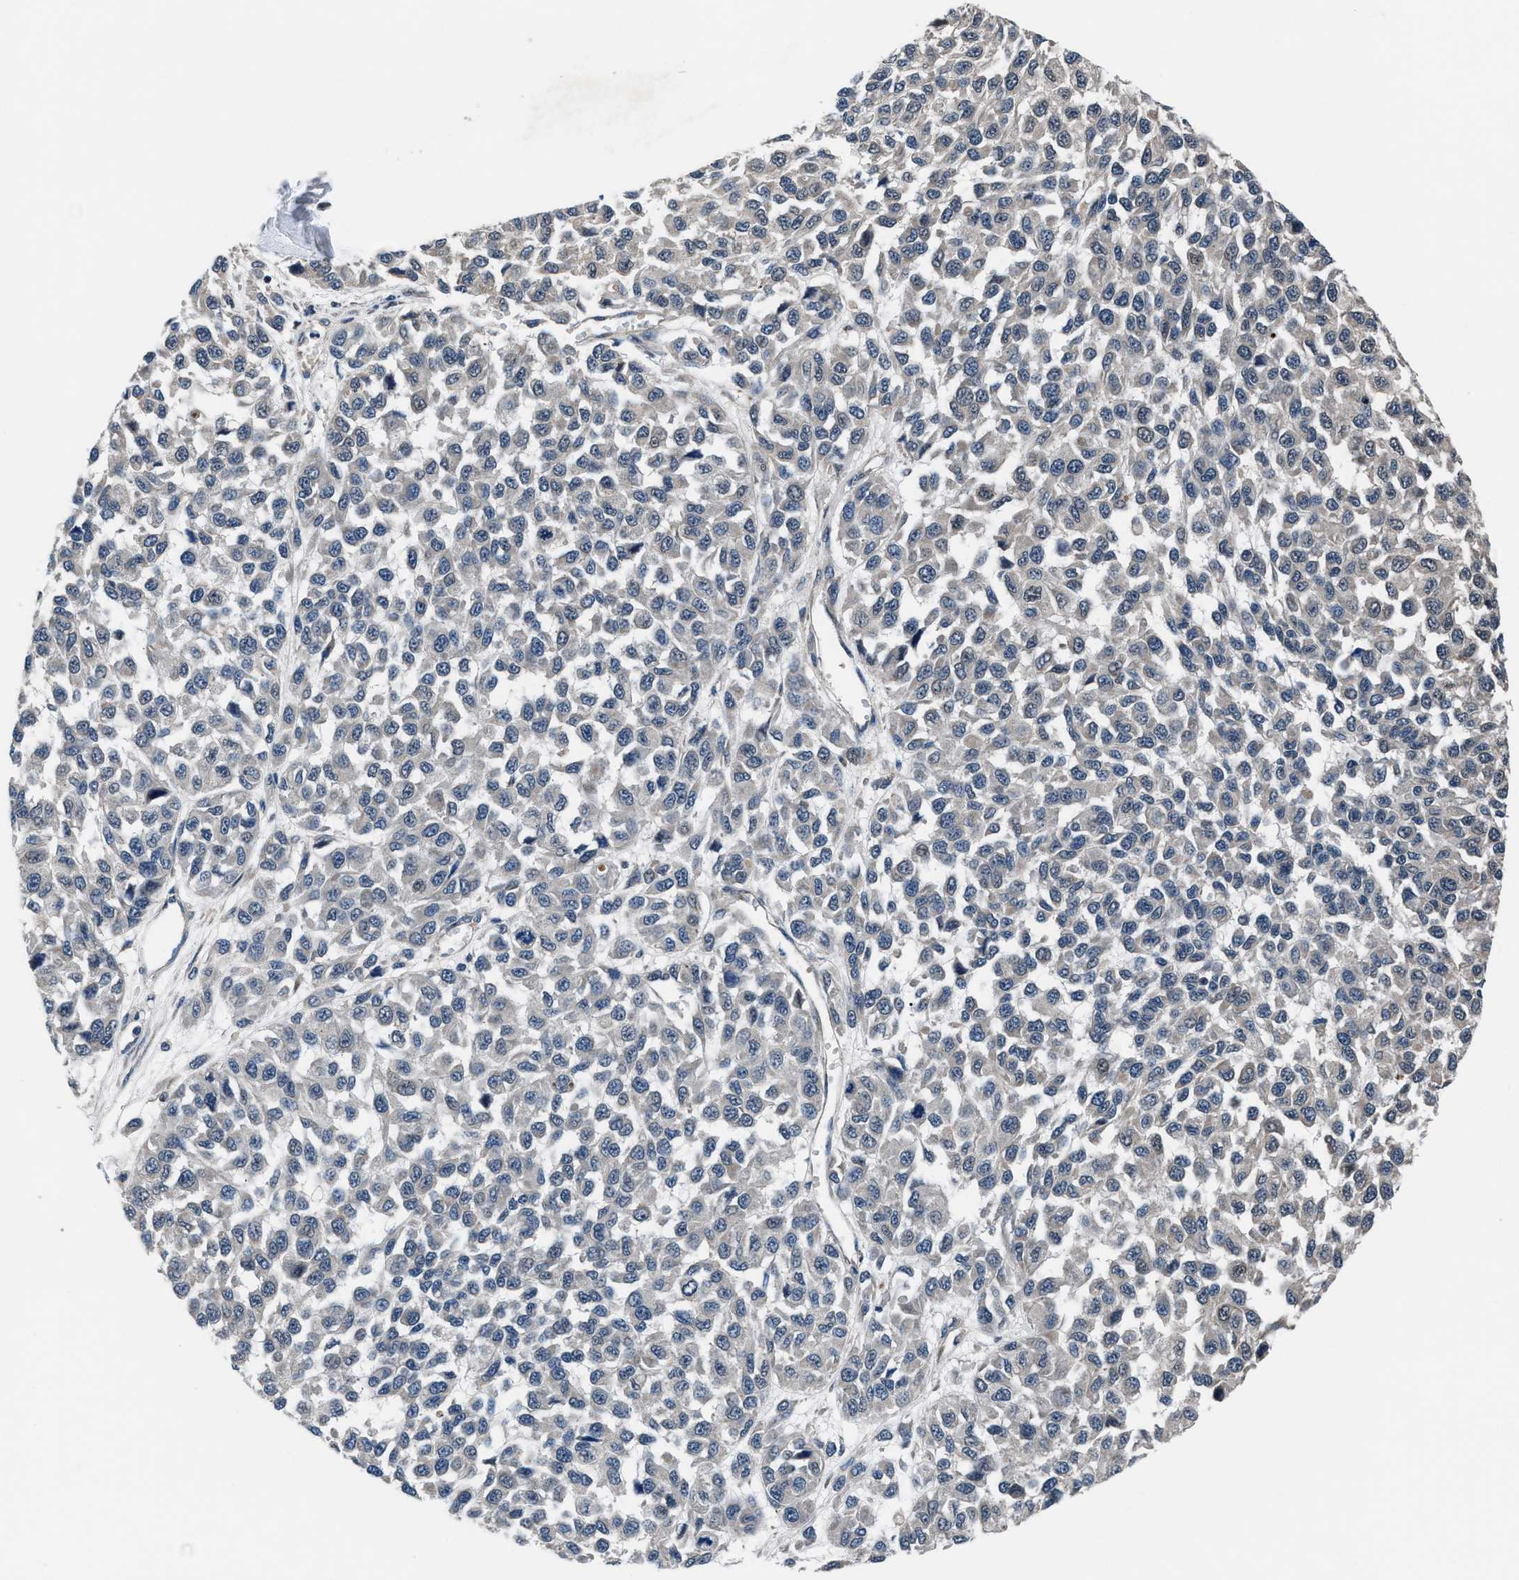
{"staining": {"intensity": "negative", "quantity": "none", "location": "none"}, "tissue": "melanoma", "cell_type": "Tumor cells", "image_type": "cancer", "snomed": [{"axis": "morphology", "description": "Malignant melanoma, NOS"}, {"axis": "topography", "description": "Skin"}], "caption": "Tumor cells show no significant expression in melanoma. The staining was performed using DAB (3,3'-diaminobenzidine) to visualize the protein expression in brown, while the nuclei were stained in blue with hematoxylin (Magnification: 20x).", "gene": "PRPSAP2", "patient": {"sex": "male", "age": 62}}